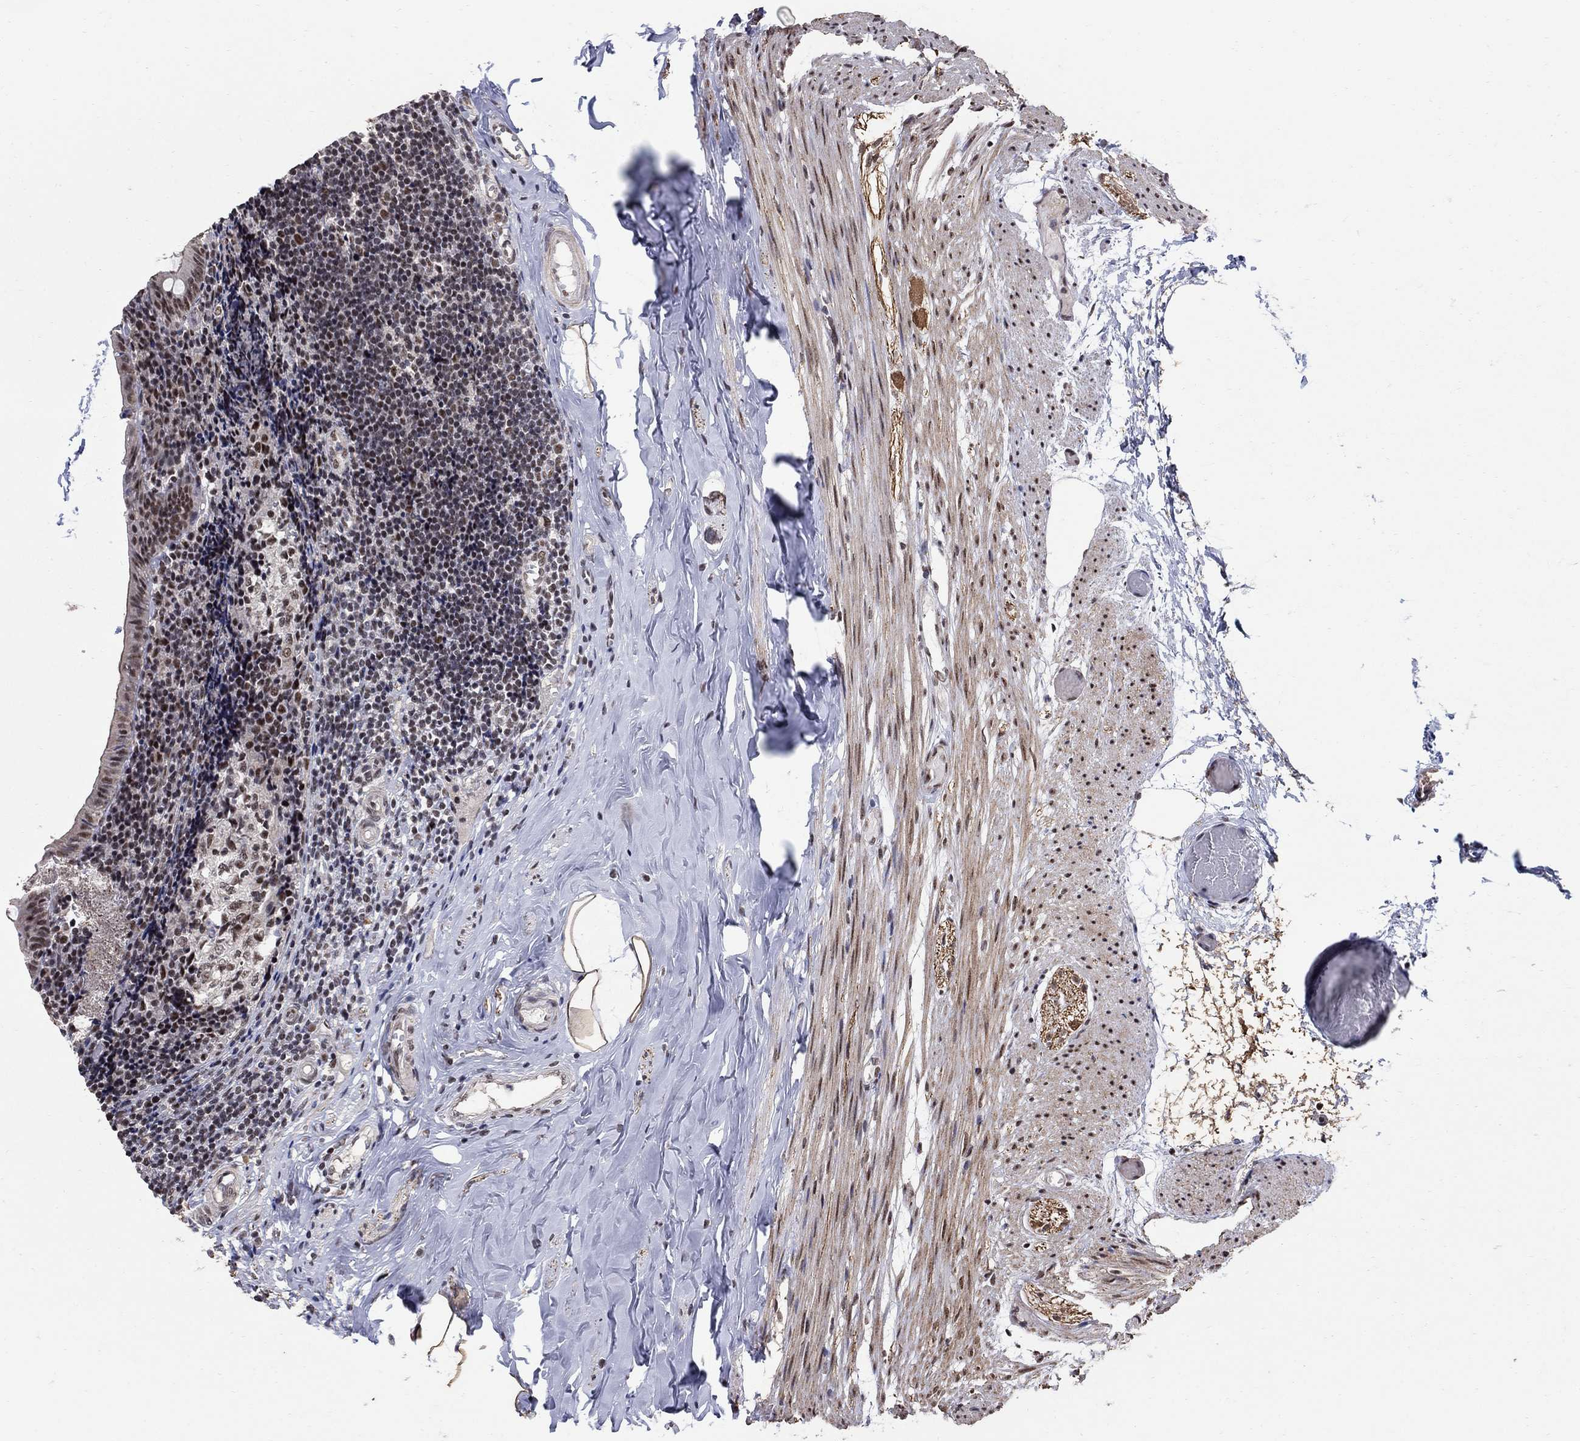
{"staining": {"intensity": "moderate", "quantity": "25%-75%", "location": "nuclear"}, "tissue": "appendix", "cell_type": "Glandular cells", "image_type": "normal", "snomed": [{"axis": "morphology", "description": "Normal tissue, NOS"}, {"axis": "topography", "description": "Appendix"}], "caption": "A brown stain highlights moderate nuclear positivity of a protein in glandular cells of benign appendix. (IHC, brightfield microscopy, high magnification).", "gene": "PNISR", "patient": {"sex": "female", "age": 23}}